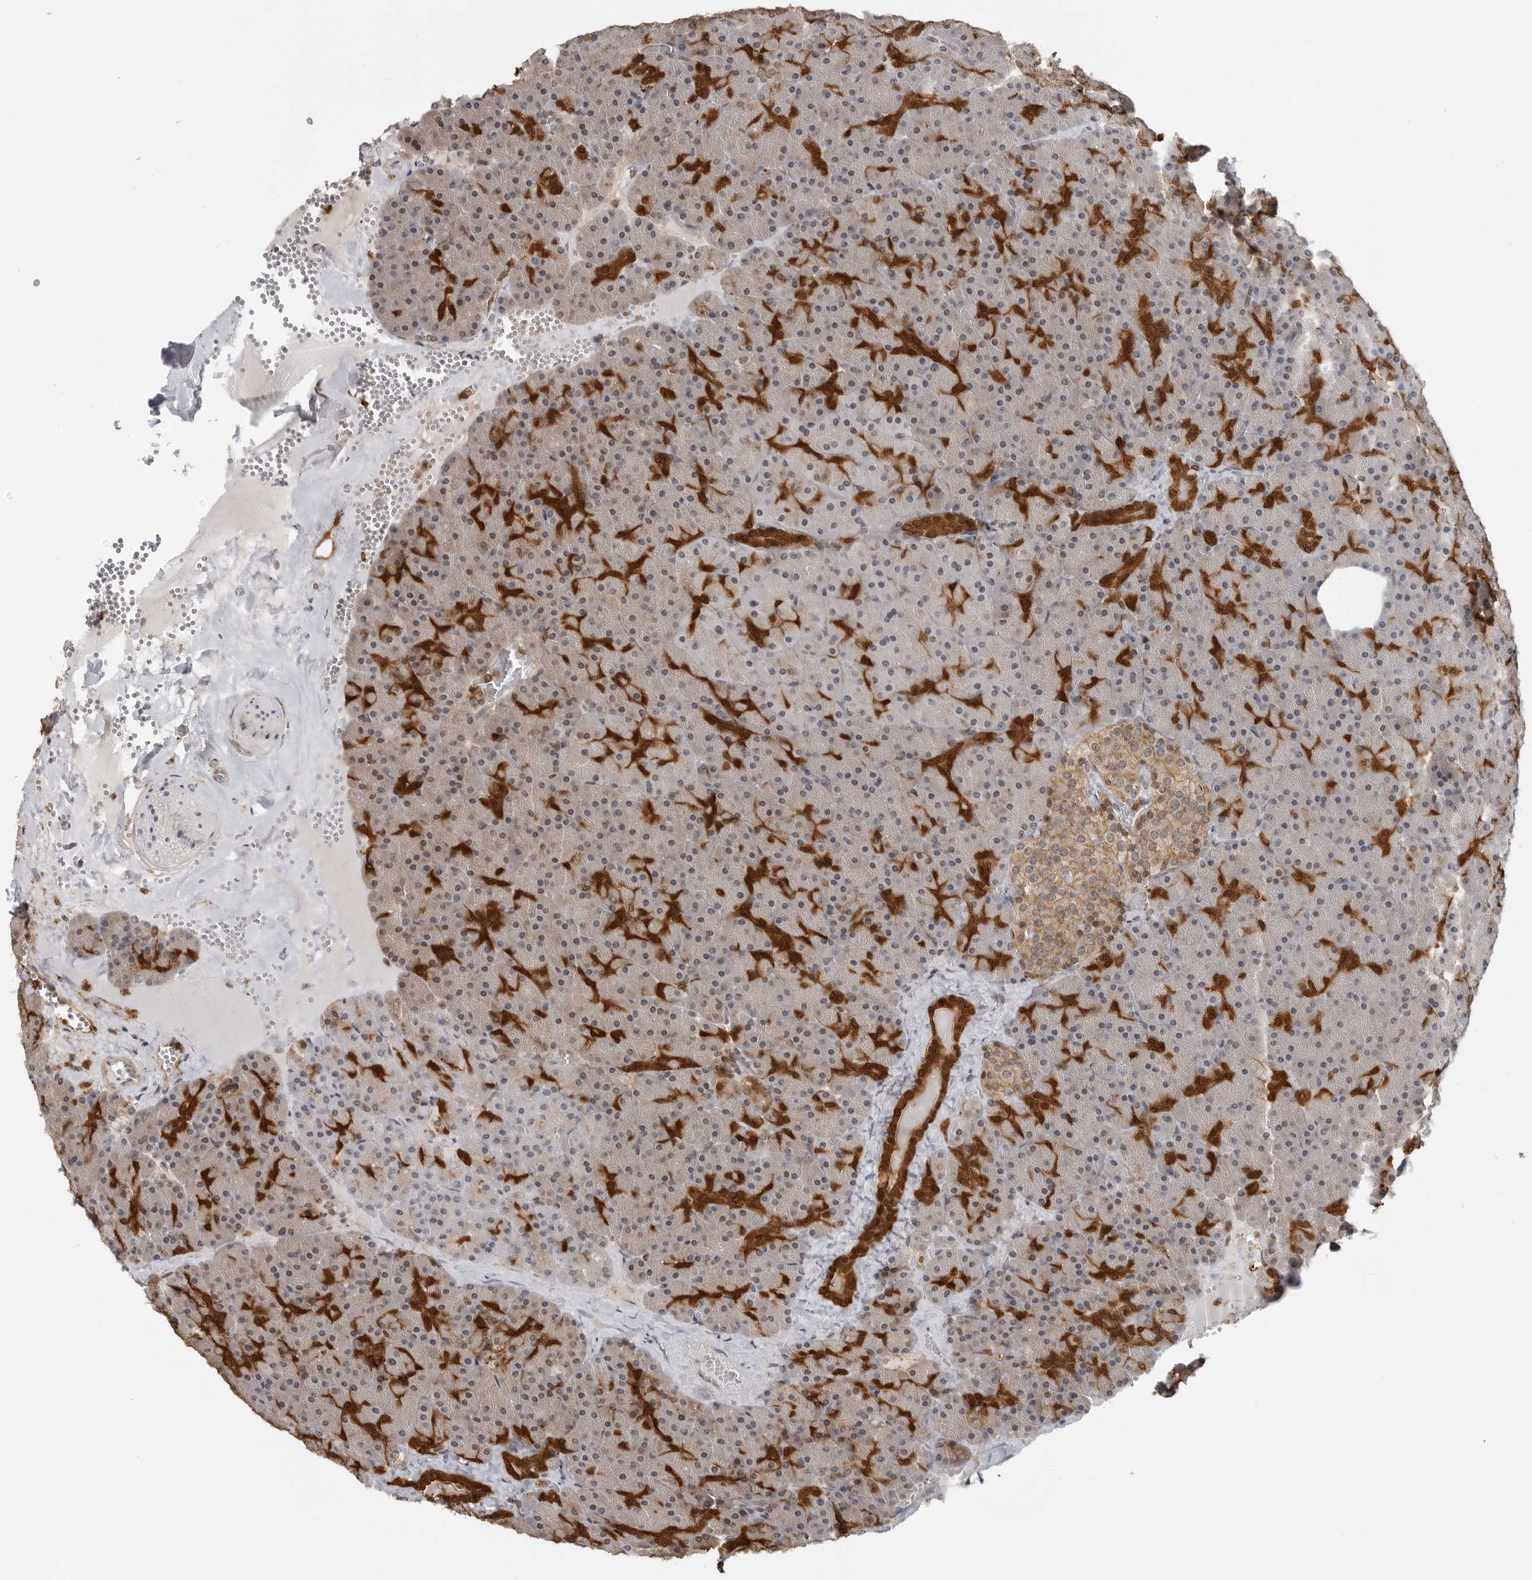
{"staining": {"intensity": "strong", "quantity": "25%-75%", "location": "cytoplasmic/membranous,nuclear"}, "tissue": "pancreas", "cell_type": "Exocrine glandular cells", "image_type": "normal", "snomed": [{"axis": "morphology", "description": "Normal tissue, NOS"}, {"axis": "morphology", "description": "Carcinoid, malignant, NOS"}, {"axis": "topography", "description": "Pancreas"}], "caption": "Protein expression analysis of unremarkable pancreas demonstrates strong cytoplasmic/membranous,nuclear expression in about 25%-75% of exocrine glandular cells.", "gene": "ANXA11", "patient": {"sex": "female", "age": 35}}